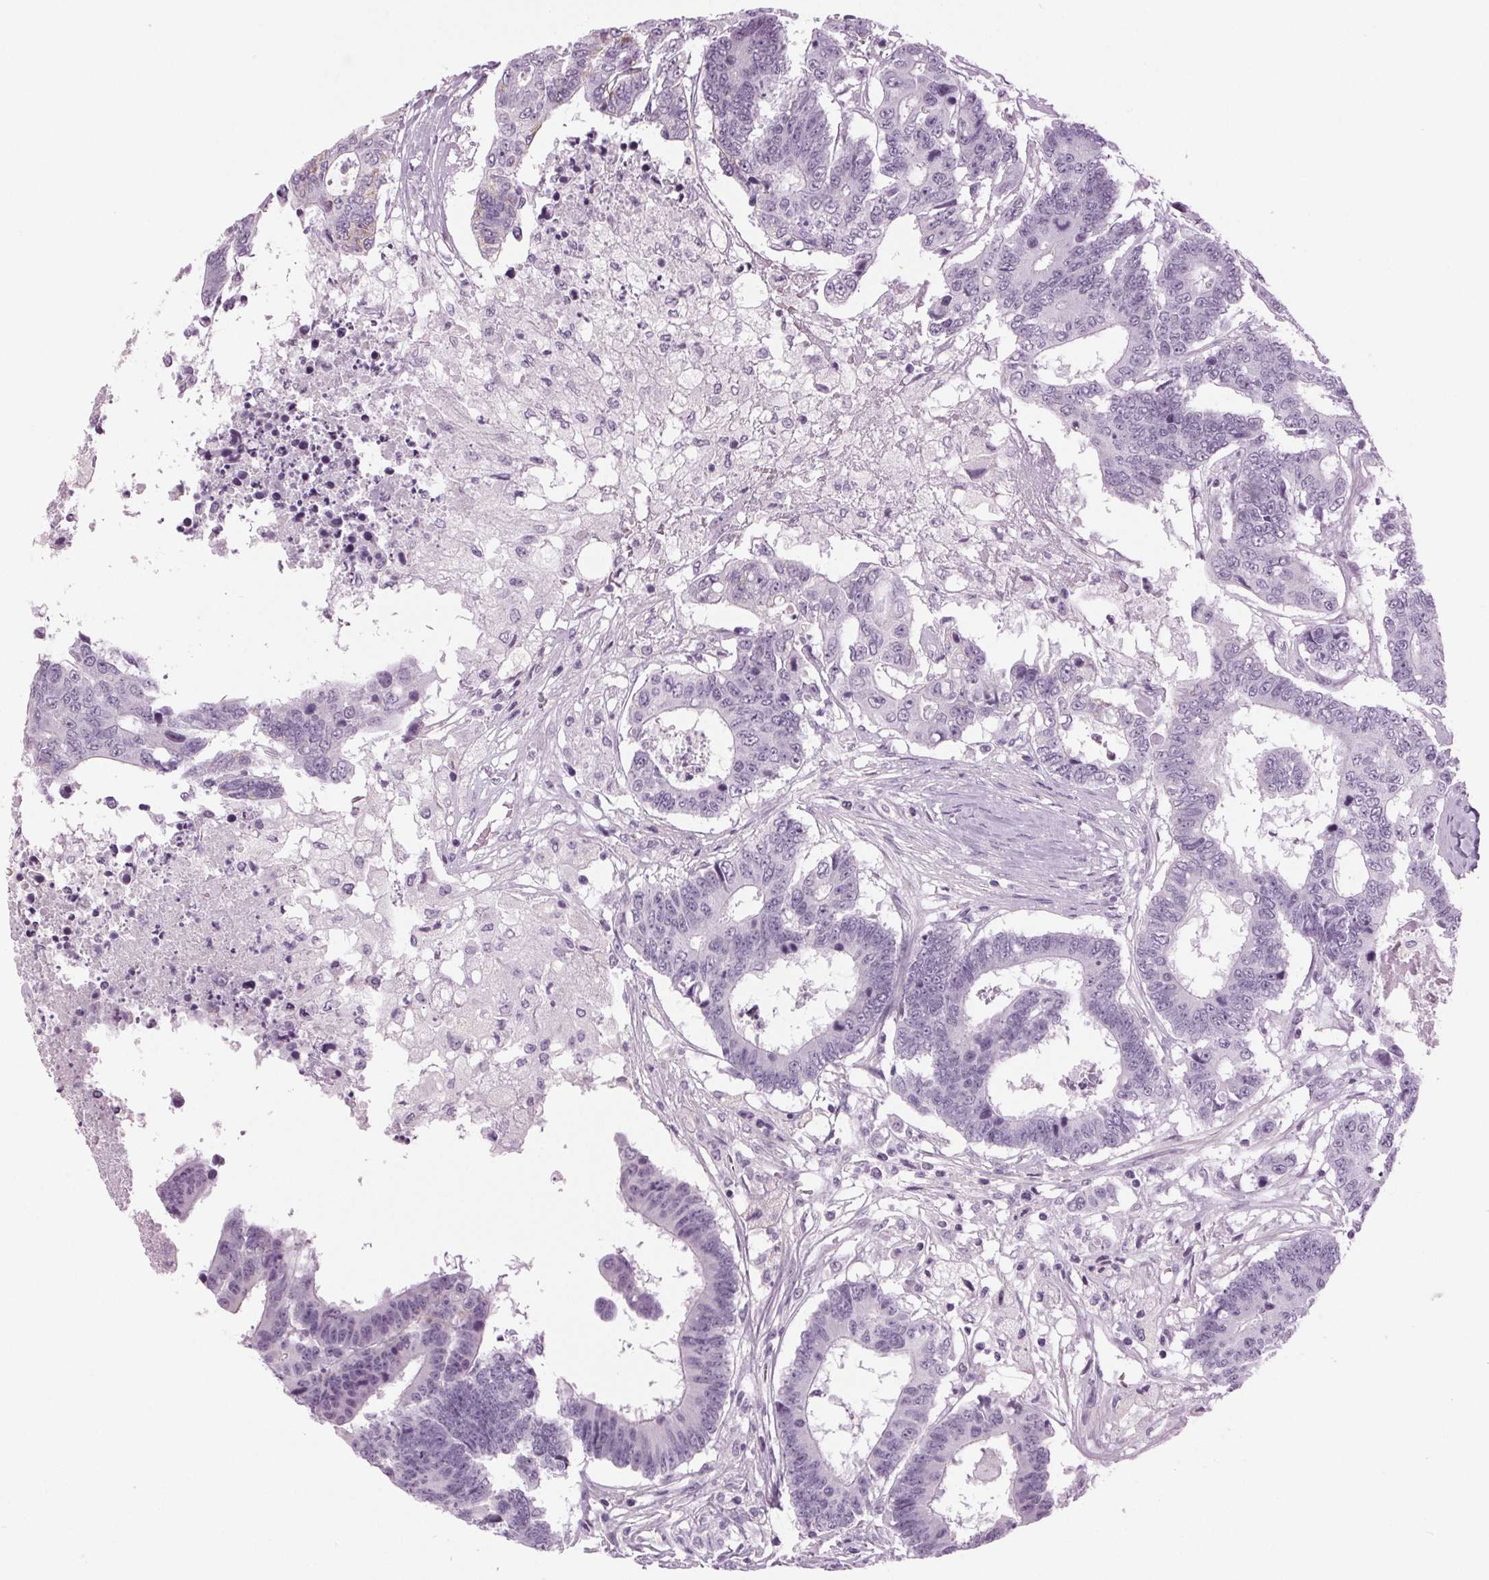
{"staining": {"intensity": "negative", "quantity": "none", "location": "none"}, "tissue": "colorectal cancer", "cell_type": "Tumor cells", "image_type": "cancer", "snomed": [{"axis": "morphology", "description": "Adenocarcinoma, NOS"}, {"axis": "topography", "description": "Colon"}], "caption": "Histopathology image shows no protein staining in tumor cells of colorectal adenocarcinoma tissue. Nuclei are stained in blue.", "gene": "DNAH12", "patient": {"sex": "female", "age": 48}}